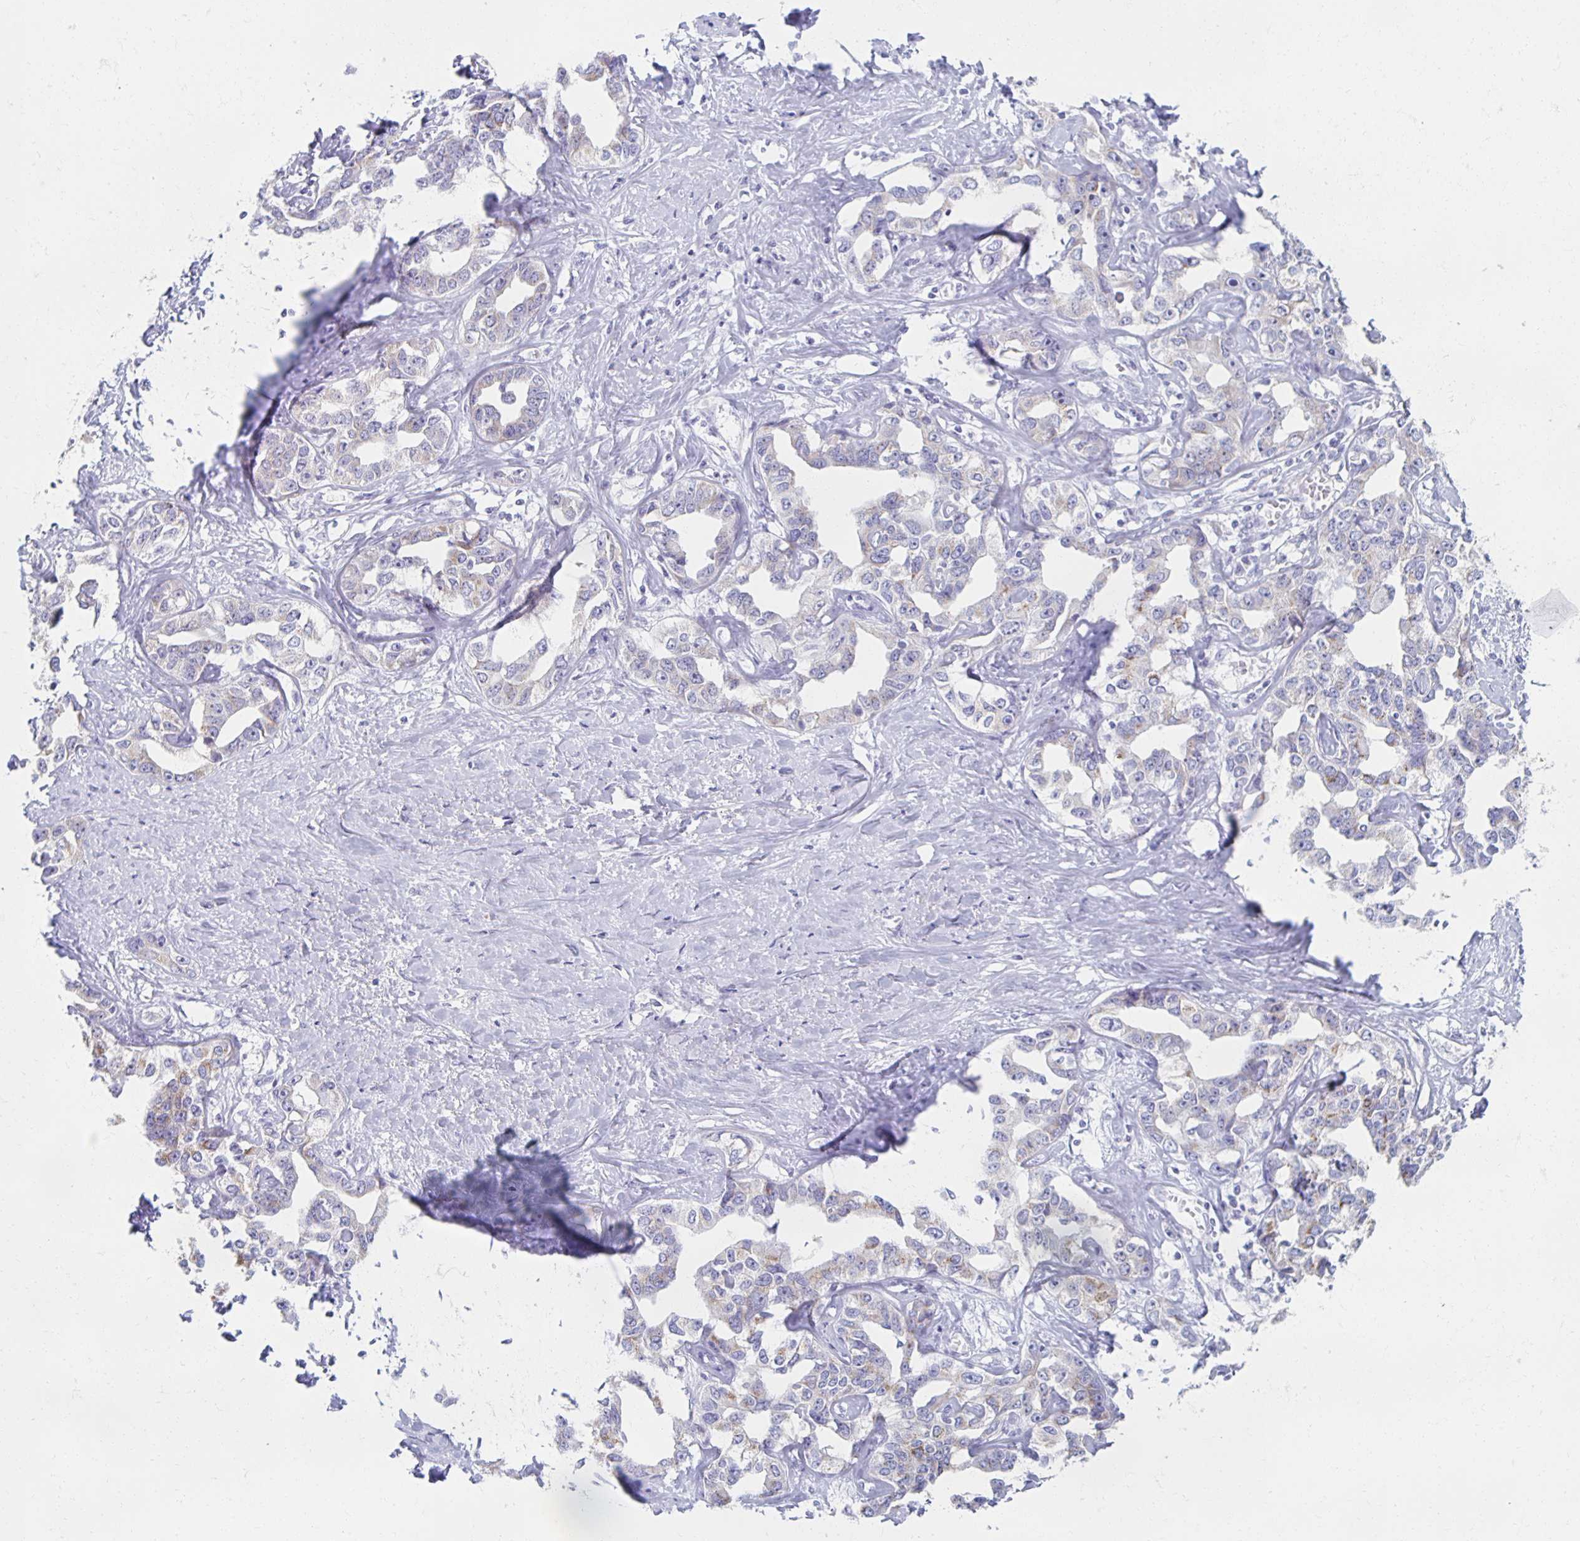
{"staining": {"intensity": "weak", "quantity": "25%-75%", "location": "cytoplasmic/membranous"}, "tissue": "liver cancer", "cell_type": "Tumor cells", "image_type": "cancer", "snomed": [{"axis": "morphology", "description": "Cholangiocarcinoma"}, {"axis": "topography", "description": "Liver"}], "caption": "Protein staining of liver cancer tissue reveals weak cytoplasmic/membranous positivity in approximately 25%-75% of tumor cells.", "gene": "TEX44", "patient": {"sex": "male", "age": 59}}